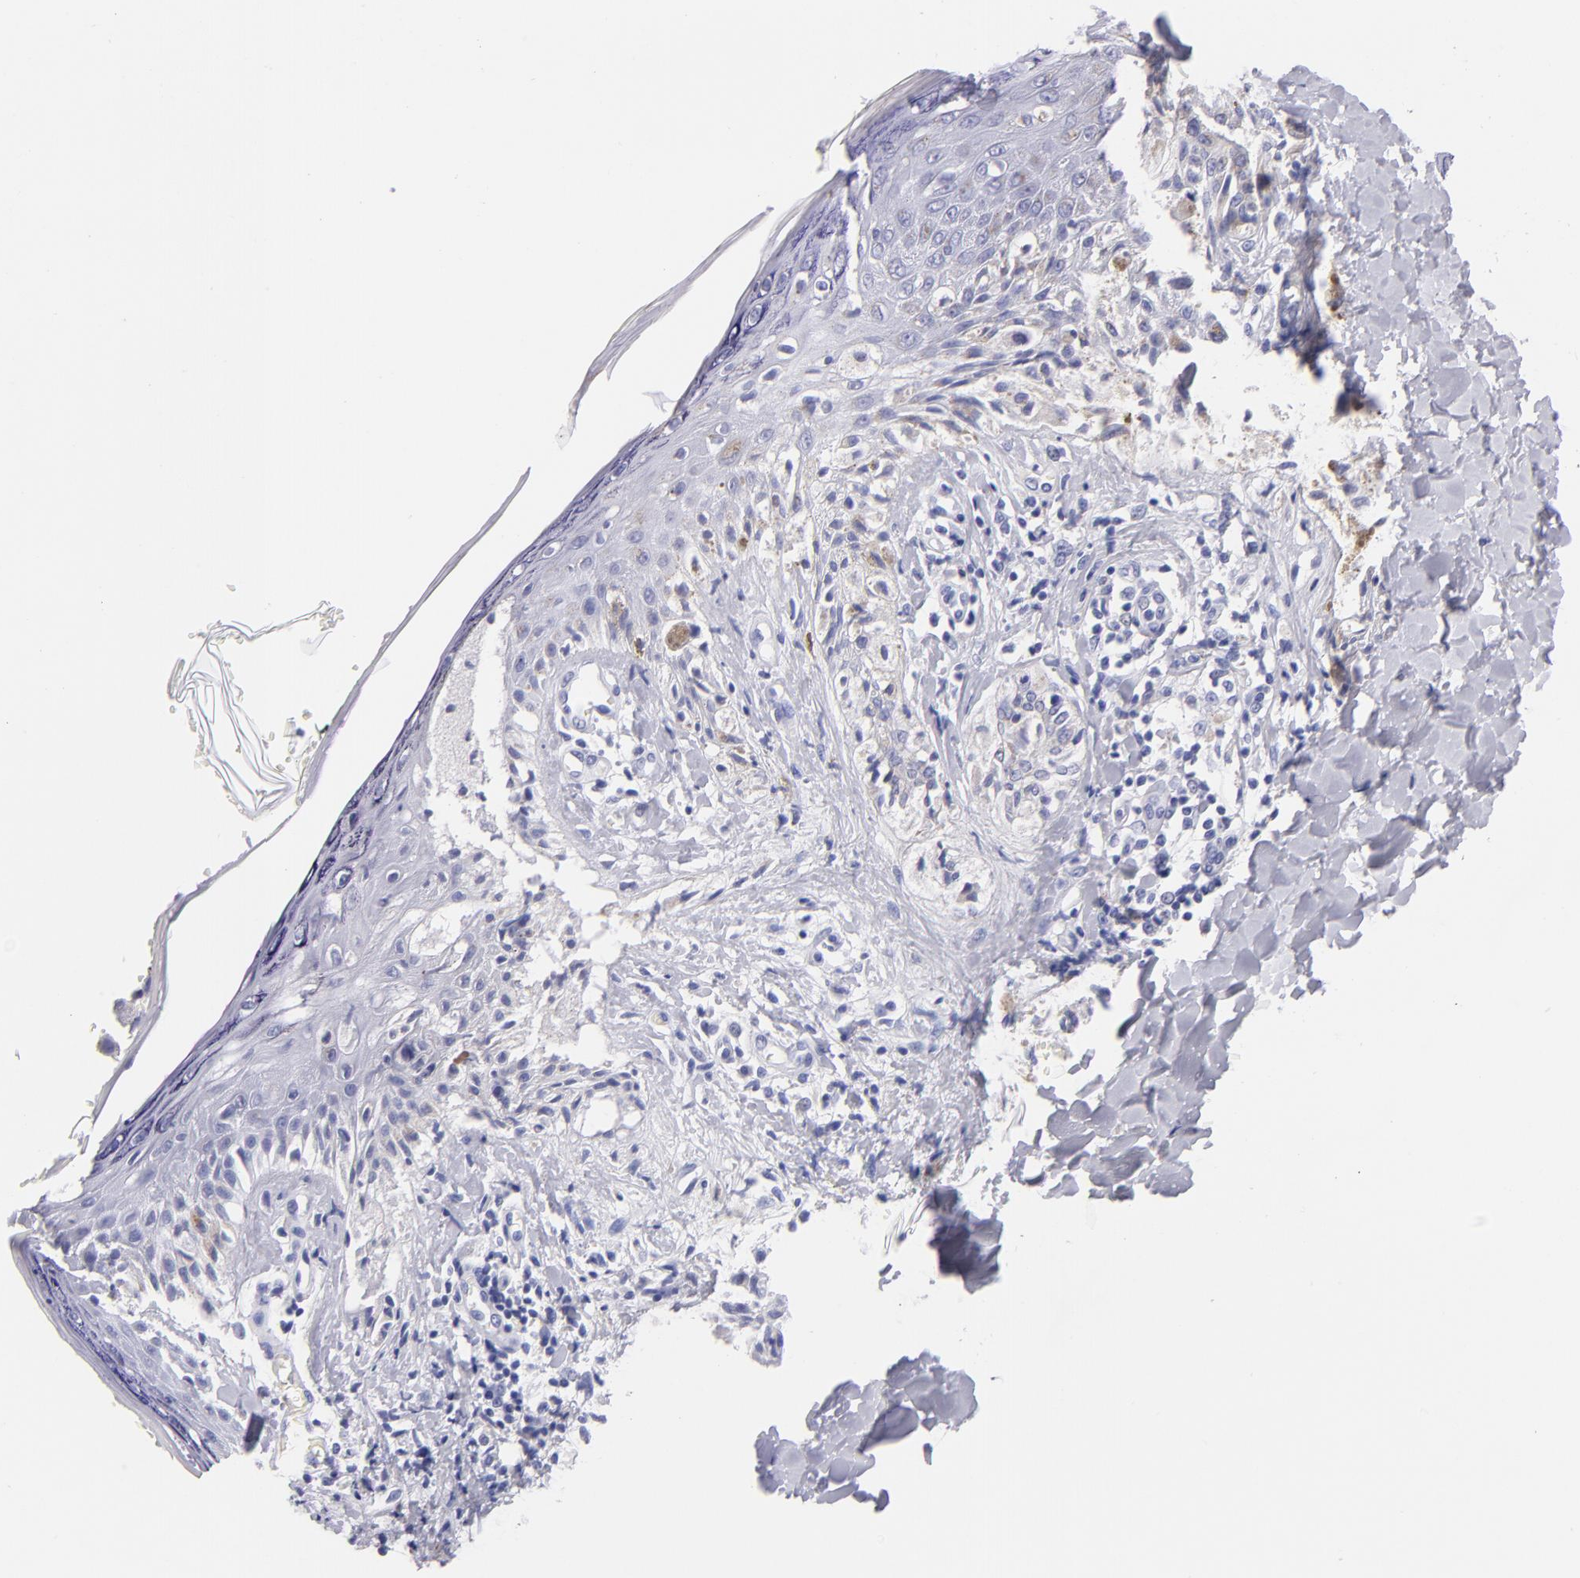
{"staining": {"intensity": "negative", "quantity": "none", "location": "none"}, "tissue": "melanoma", "cell_type": "Tumor cells", "image_type": "cancer", "snomed": [{"axis": "morphology", "description": "Malignant melanoma, NOS"}, {"axis": "topography", "description": "Skin"}], "caption": "This is an immunohistochemistry (IHC) histopathology image of human melanoma. There is no expression in tumor cells.", "gene": "CNP", "patient": {"sex": "female", "age": 82}}